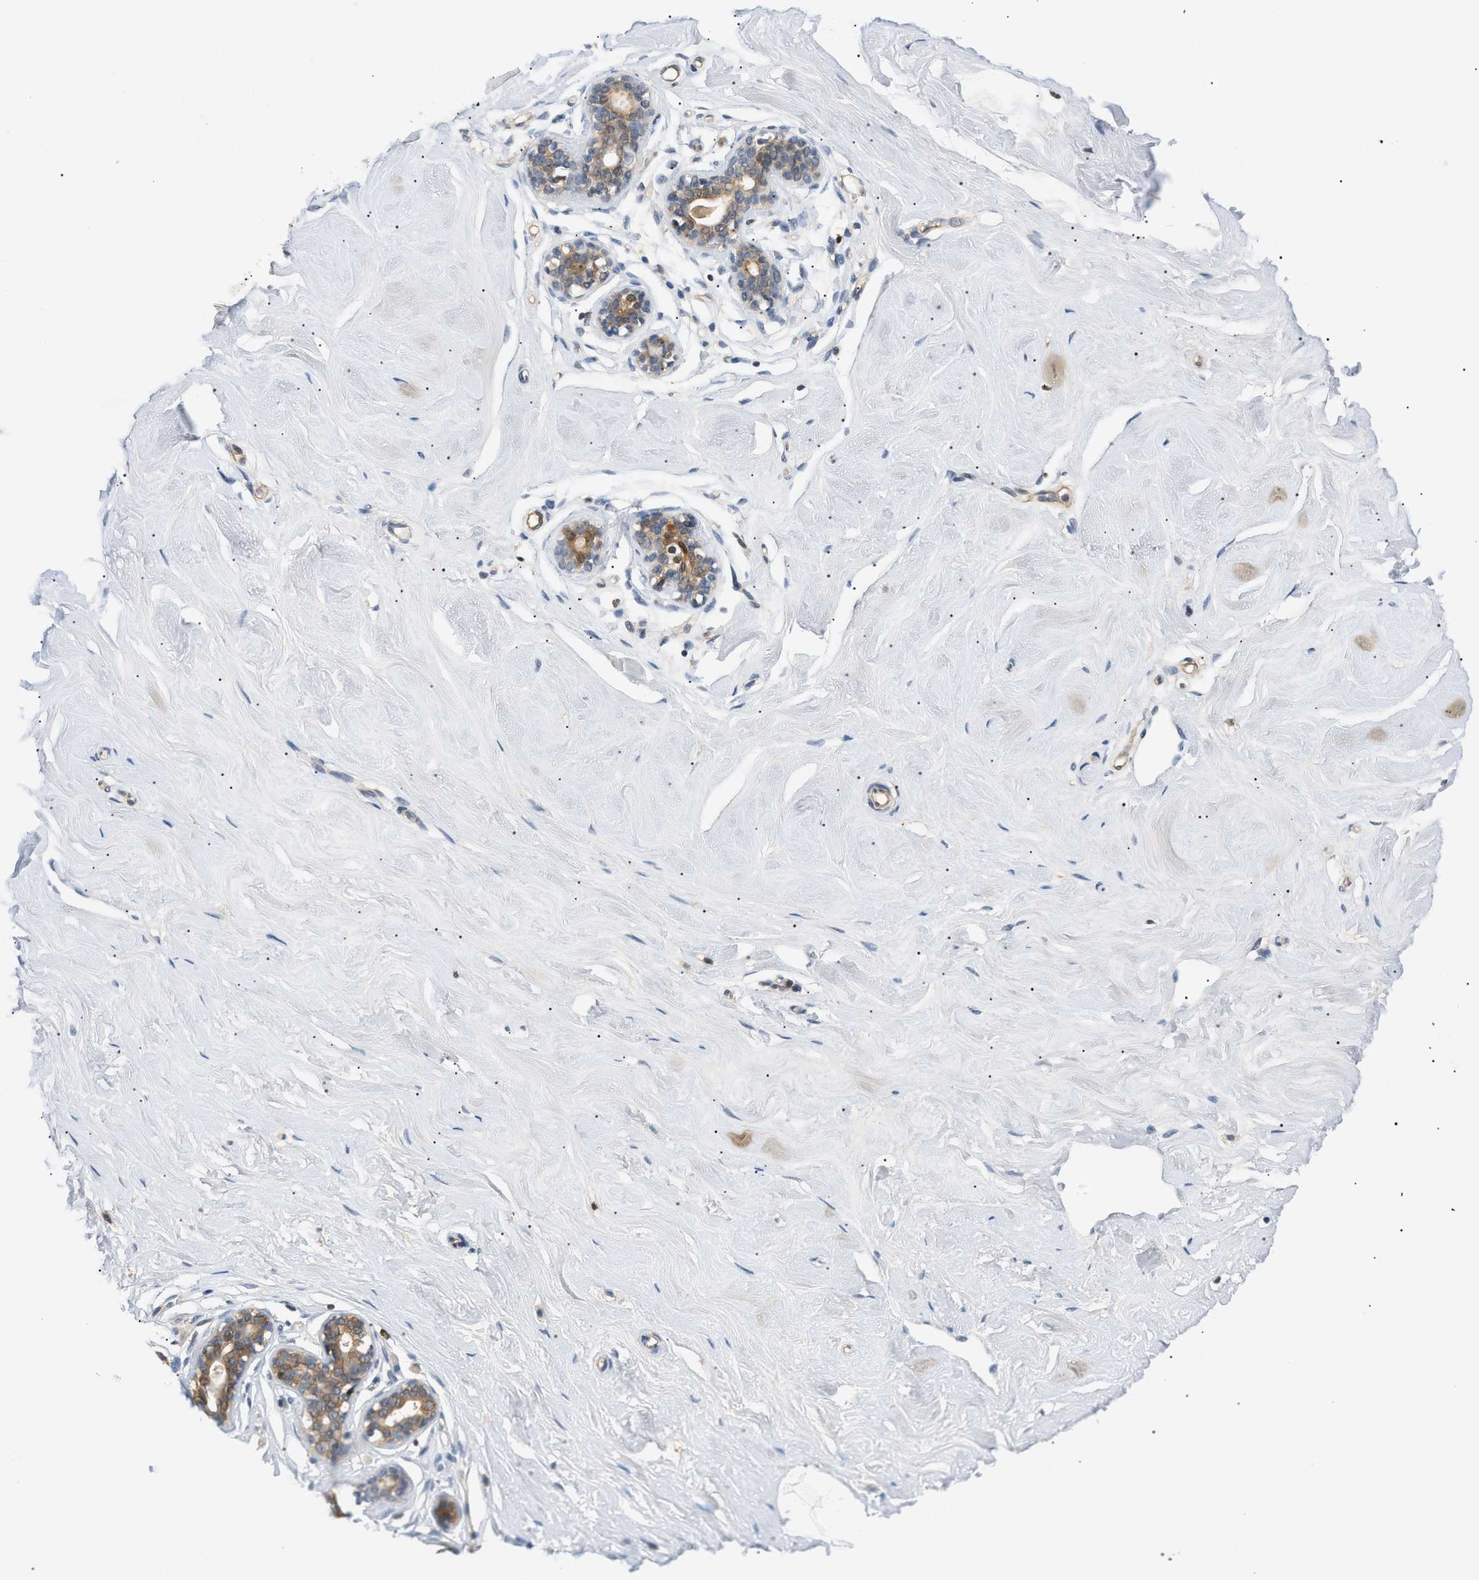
{"staining": {"intensity": "negative", "quantity": "none", "location": "none"}, "tissue": "breast", "cell_type": "Adipocytes", "image_type": "normal", "snomed": [{"axis": "morphology", "description": "Normal tissue, NOS"}, {"axis": "topography", "description": "Breast"}], "caption": "This is an immunohistochemistry (IHC) histopathology image of normal human breast. There is no positivity in adipocytes.", "gene": "PYCARD", "patient": {"sex": "female", "age": 23}}